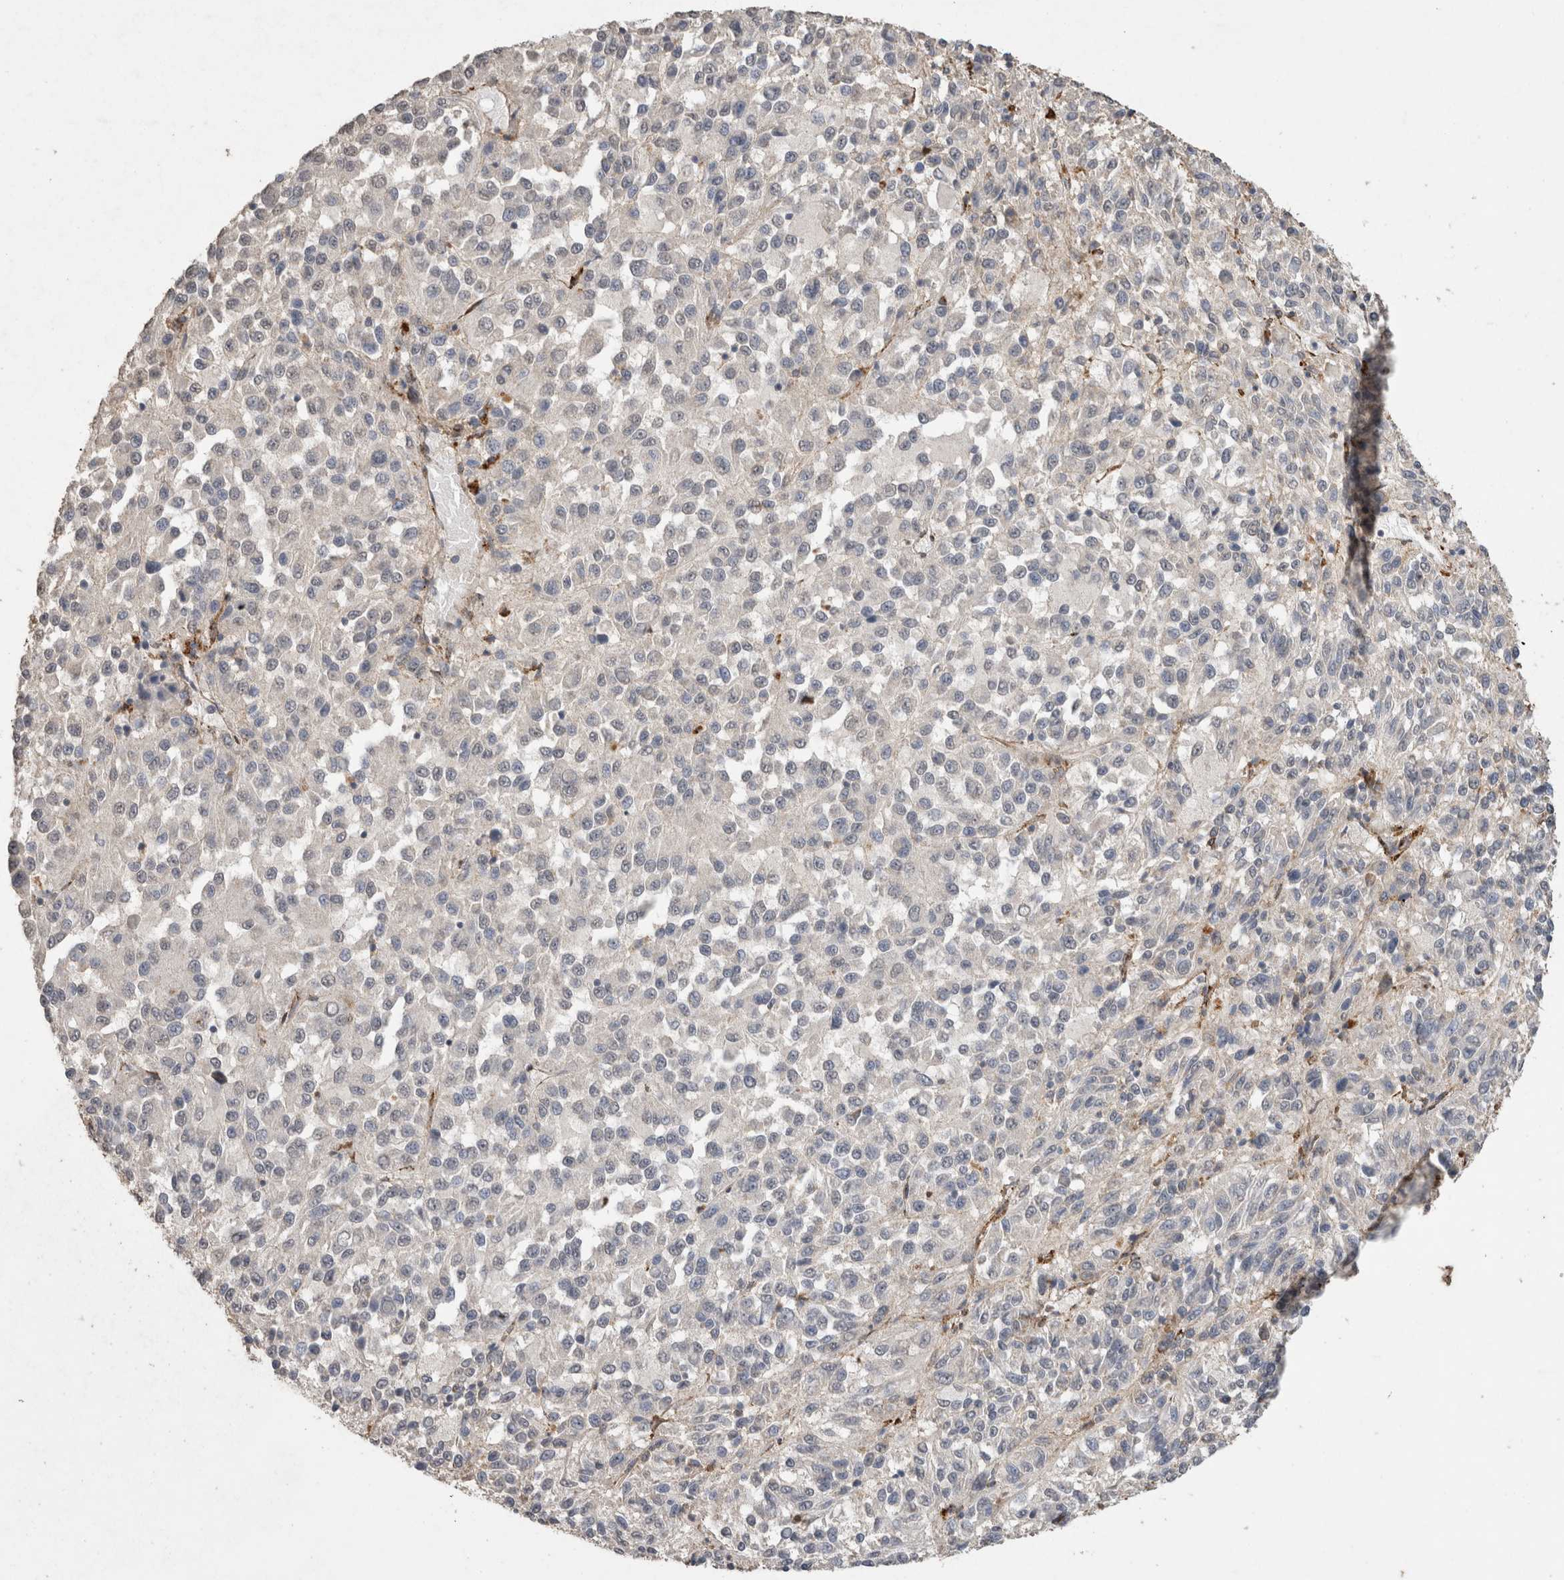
{"staining": {"intensity": "negative", "quantity": "none", "location": "none"}, "tissue": "melanoma", "cell_type": "Tumor cells", "image_type": "cancer", "snomed": [{"axis": "morphology", "description": "Malignant melanoma, Metastatic site"}, {"axis": "topography", "description": "Lung"}], "caption": "The immunohistochemistry micrograph has no significant staining in tumor cells of melanoma tissue.", "gene": "C1QTNF5", "patient": {"sex": "male", "age": 64}}